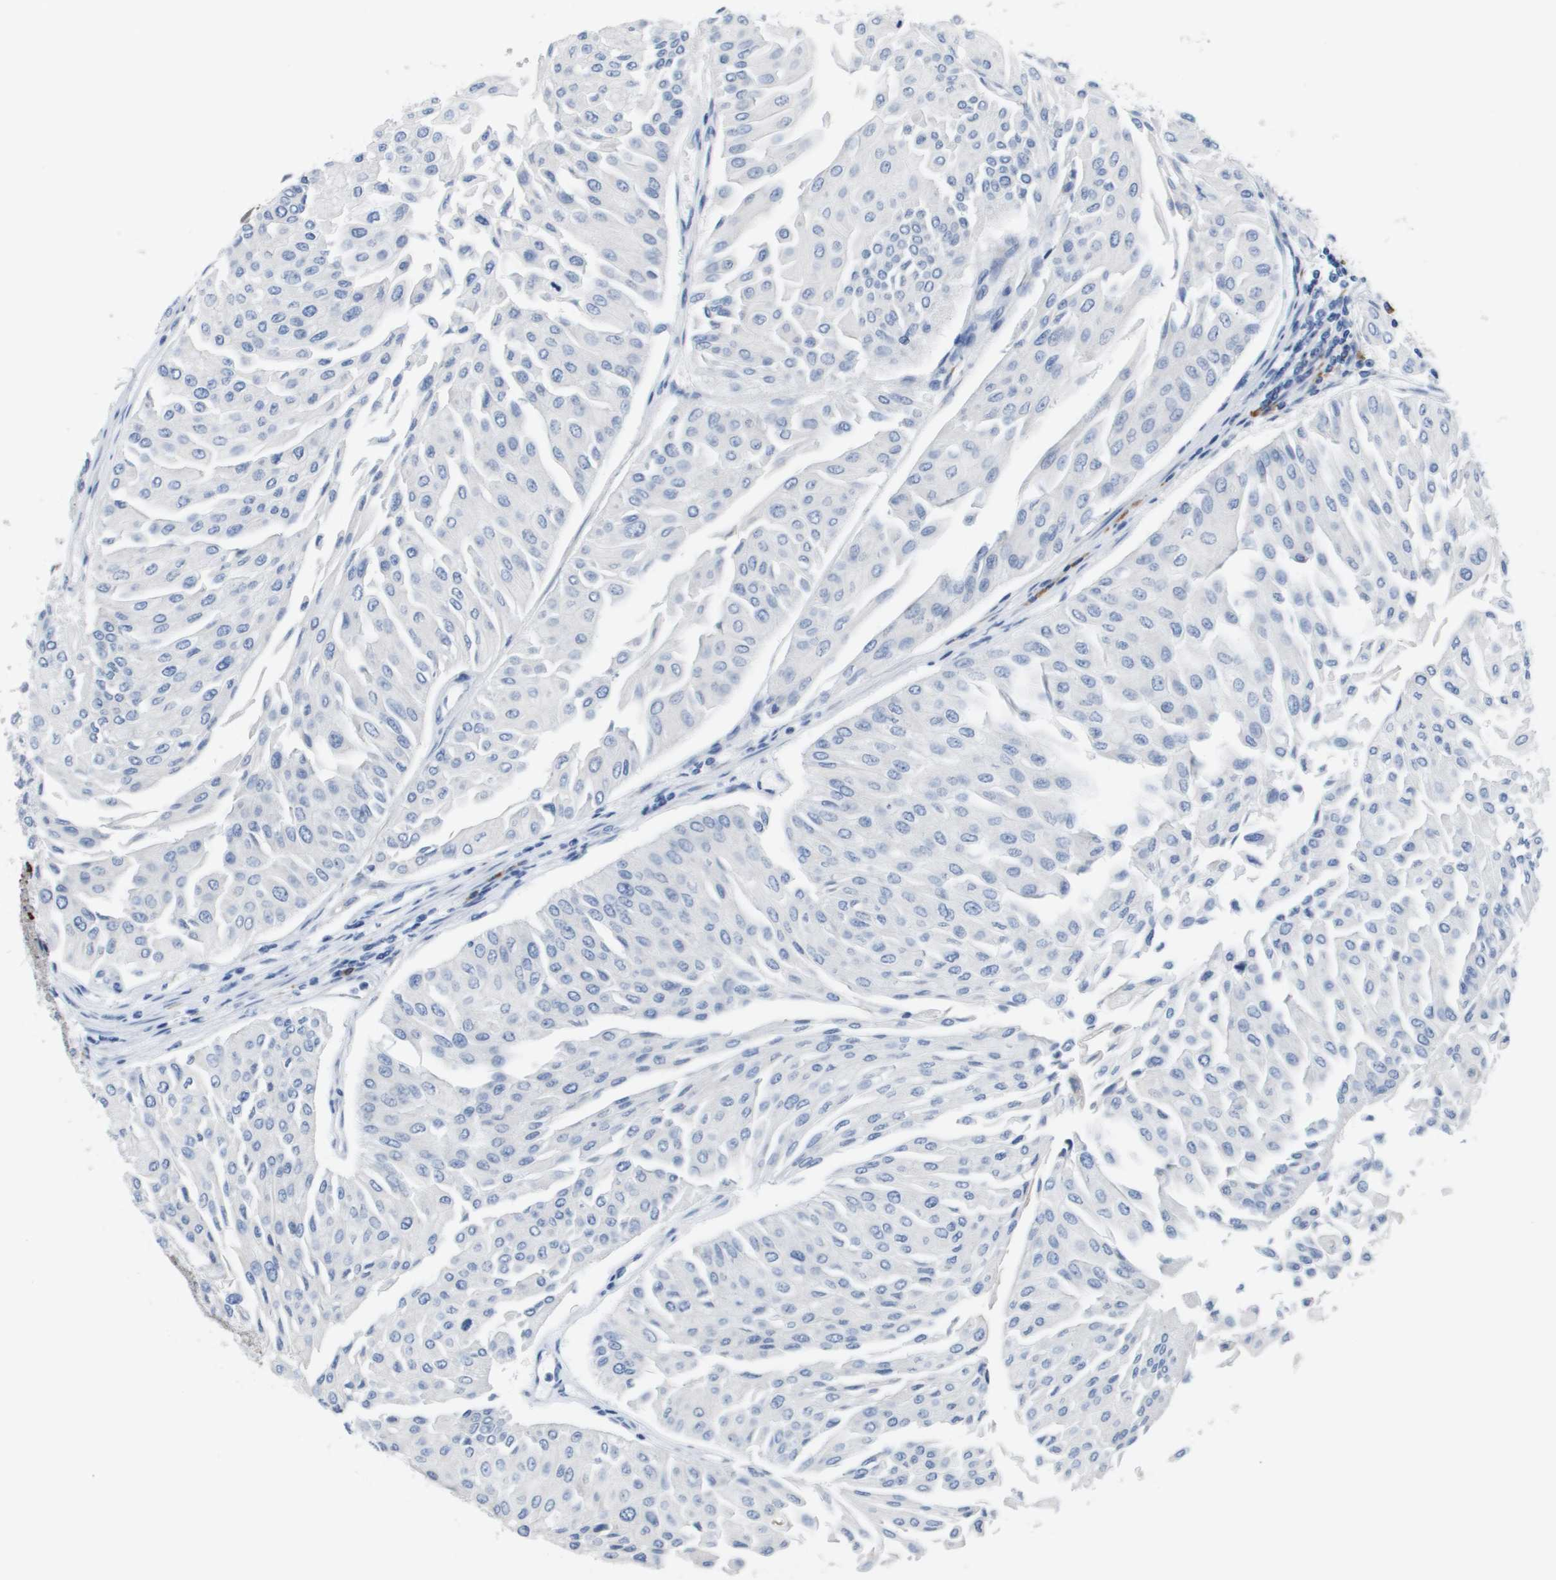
{"staining": {"intensity": "negative", "quantity": "none", "location": "none"}, "tissue": "urothelial cancer", "cell_type": "Tumor cells", "image_type": "cancer", "snomed": [{"axis": "morphology", "description": "Urothelial carcinoma, Low grade"}, {"axis": "topography", "description": "Urinary bladder"}], "caption": "This is an immunohistochemistry (IHC) histopathology image of urothelial carcinoma (low-grade). There is no expression in tumor cells.", "gene": "CD3G", "patient": {"sex": "male", "age": 67}}